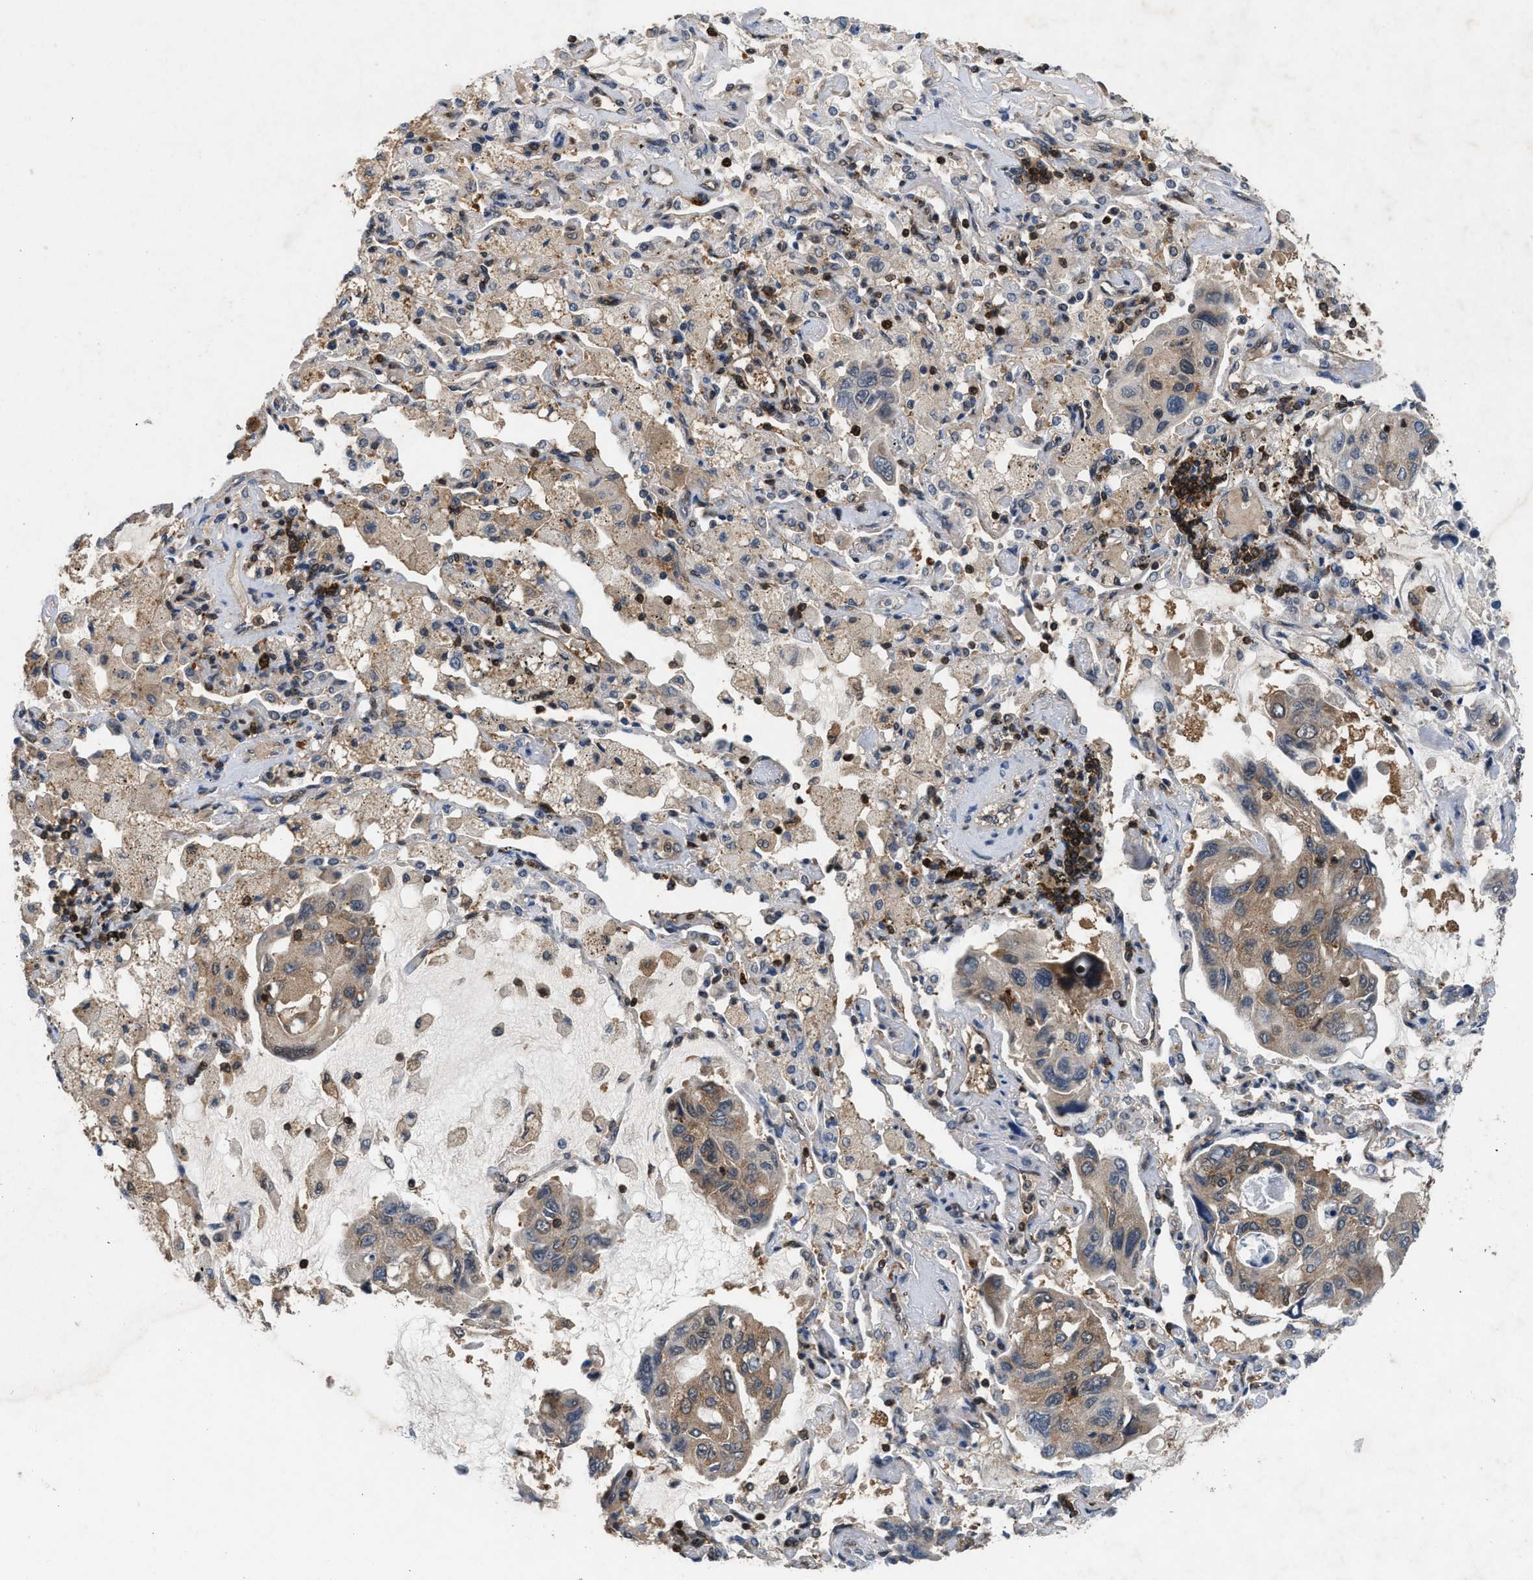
{"staining": {"intensity": "moderate", "quantity": ">75%", "location": "cytoplasmic/membranous"}, "tissue": "lung cancer", "cell_type": "Tumor cells", "image_type": "cancer", "snomed": [{"axis": "morphology", "description": "Adenocarcinoma, NOS"}, {"axis": "topography", "description": "Lung"}], "caption": "Adenocarcinoma (lung) stained with a protein marker displays moderate staining in tumor cells.", "gene": "OXSR1", "patient": {"sex": "male", "age": 64}}